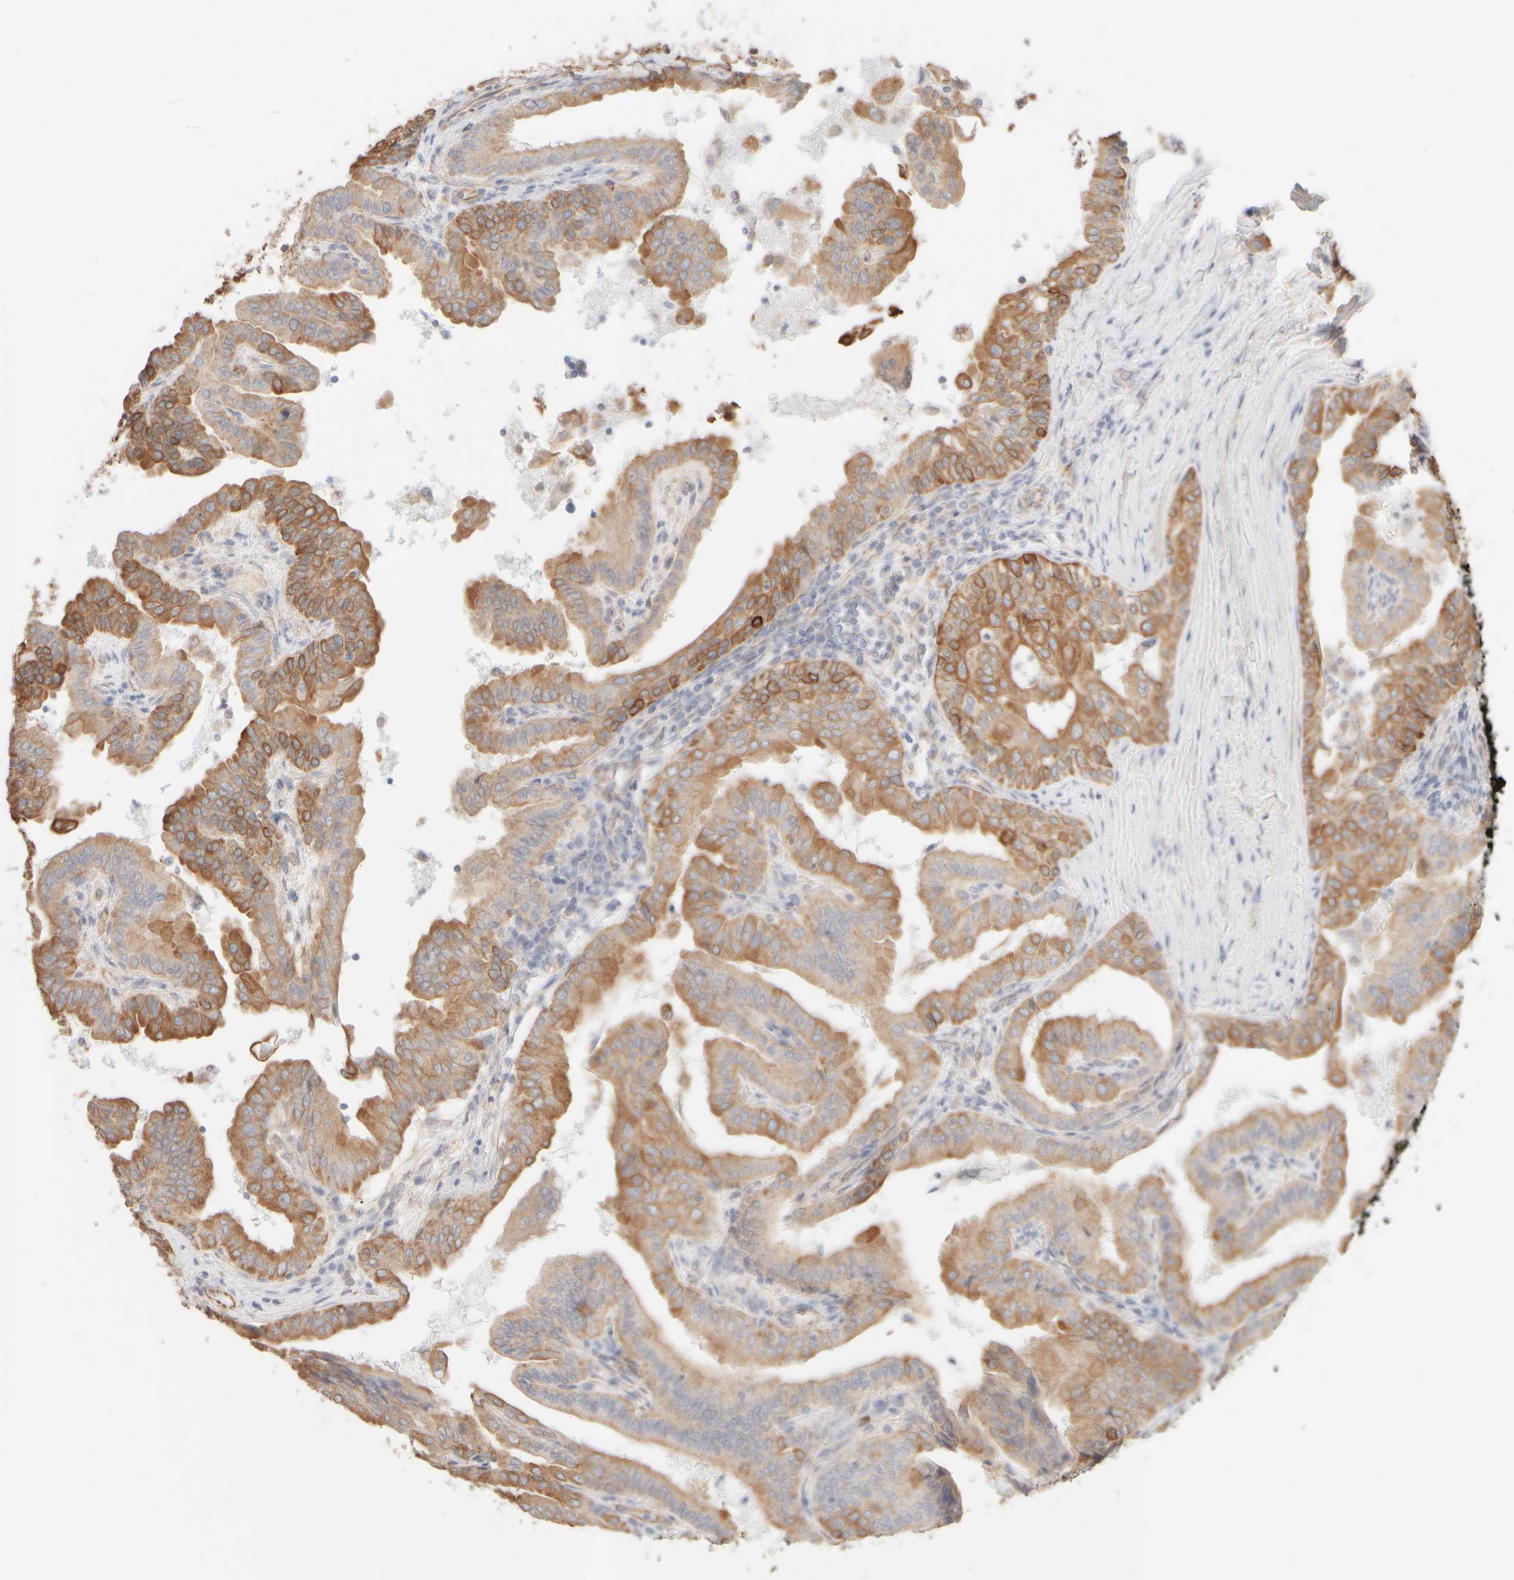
{"staining": {"intensity": "moderate", "quantity": ">75%", "location": "cytoplasmic/membranous"}, "tissue": "thyroid cancer", "cell_type": "Tumor cells", "image_type": "cancer", "snomed": [{"axis": "morphology", "description": "Papillary adenocarcinoma, NOS"}, {"axis": "topography", "description": "Thyroid gland"}], "caption": "An immunohistochemistry photomicrograph of tumor tissue is shown. Protein staining in brown shows moderate cytoplasmic/membranous positivity in thyroid cancer within tumor cells.", "gene": "KRT15", "patient": {"sex": "male", "age": 33}}